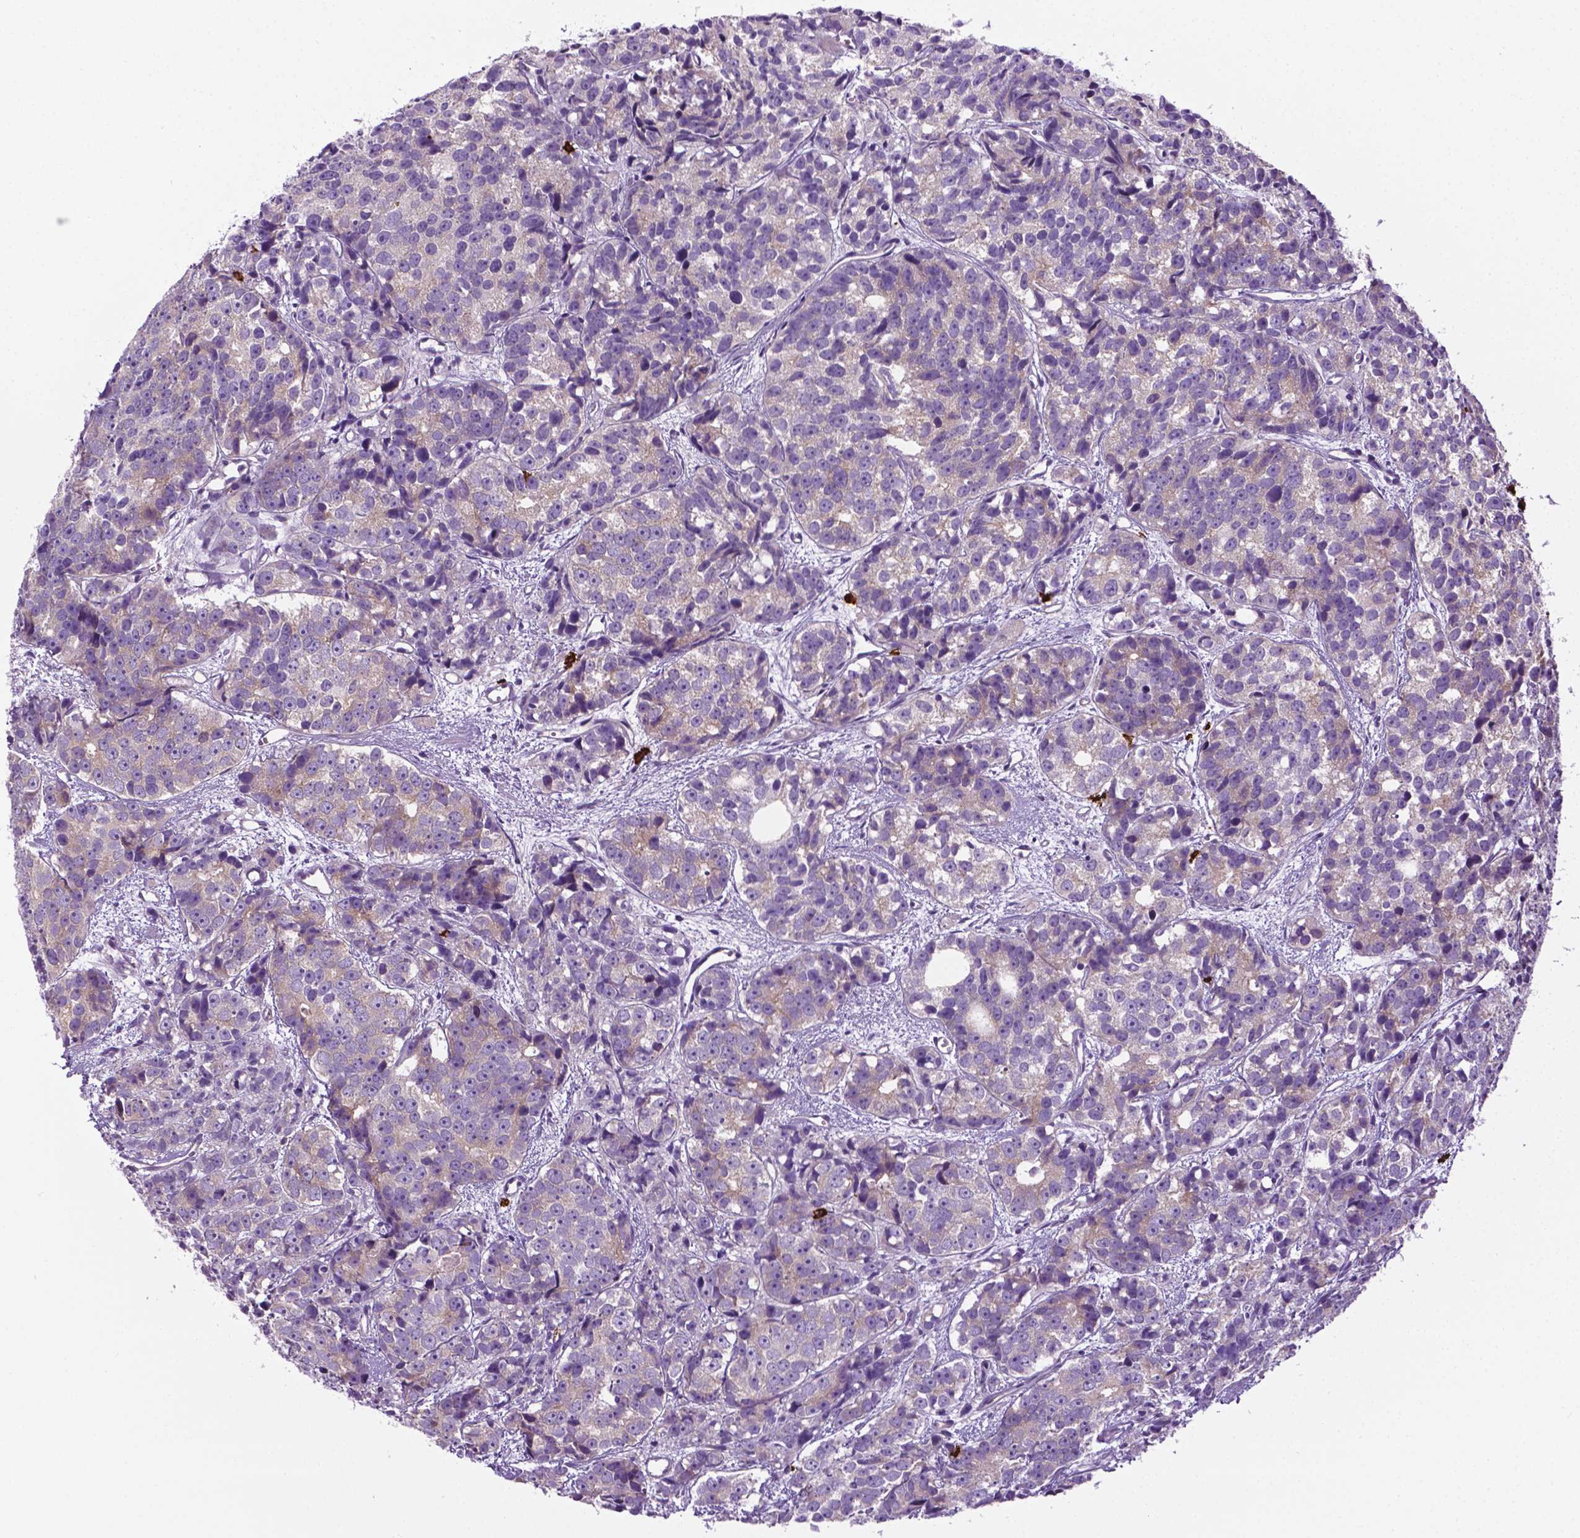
{"staining": {"intensity": "weak", "quantity": "<25%", "location": "cytoplasmic/membranous"}, "tissue": "prostate cancer", "cell_type": "Tumor cells", "image_type": "cancer", "snomed": [{"axis": "morphology", "description": "Adenocarcinoma, High grade"}, {"axis": "topography", "description": "Prostate"}], "caption": "High magnification brightfield microscopy of prostate high-grade adenocarcinoma stained with DAB (3,3'-diaminobenzidine) (brown) and counterstained with hematoxylin (blue): tumor cells show no significant expression. Brightfield microscopy of immunohistochemistry (IHC) stained with DAB (brown) and hematoxylin (blue), captured at high magnification.", "gene": "SPECC1L", "patient": {"sex": "male", "age": 77}}